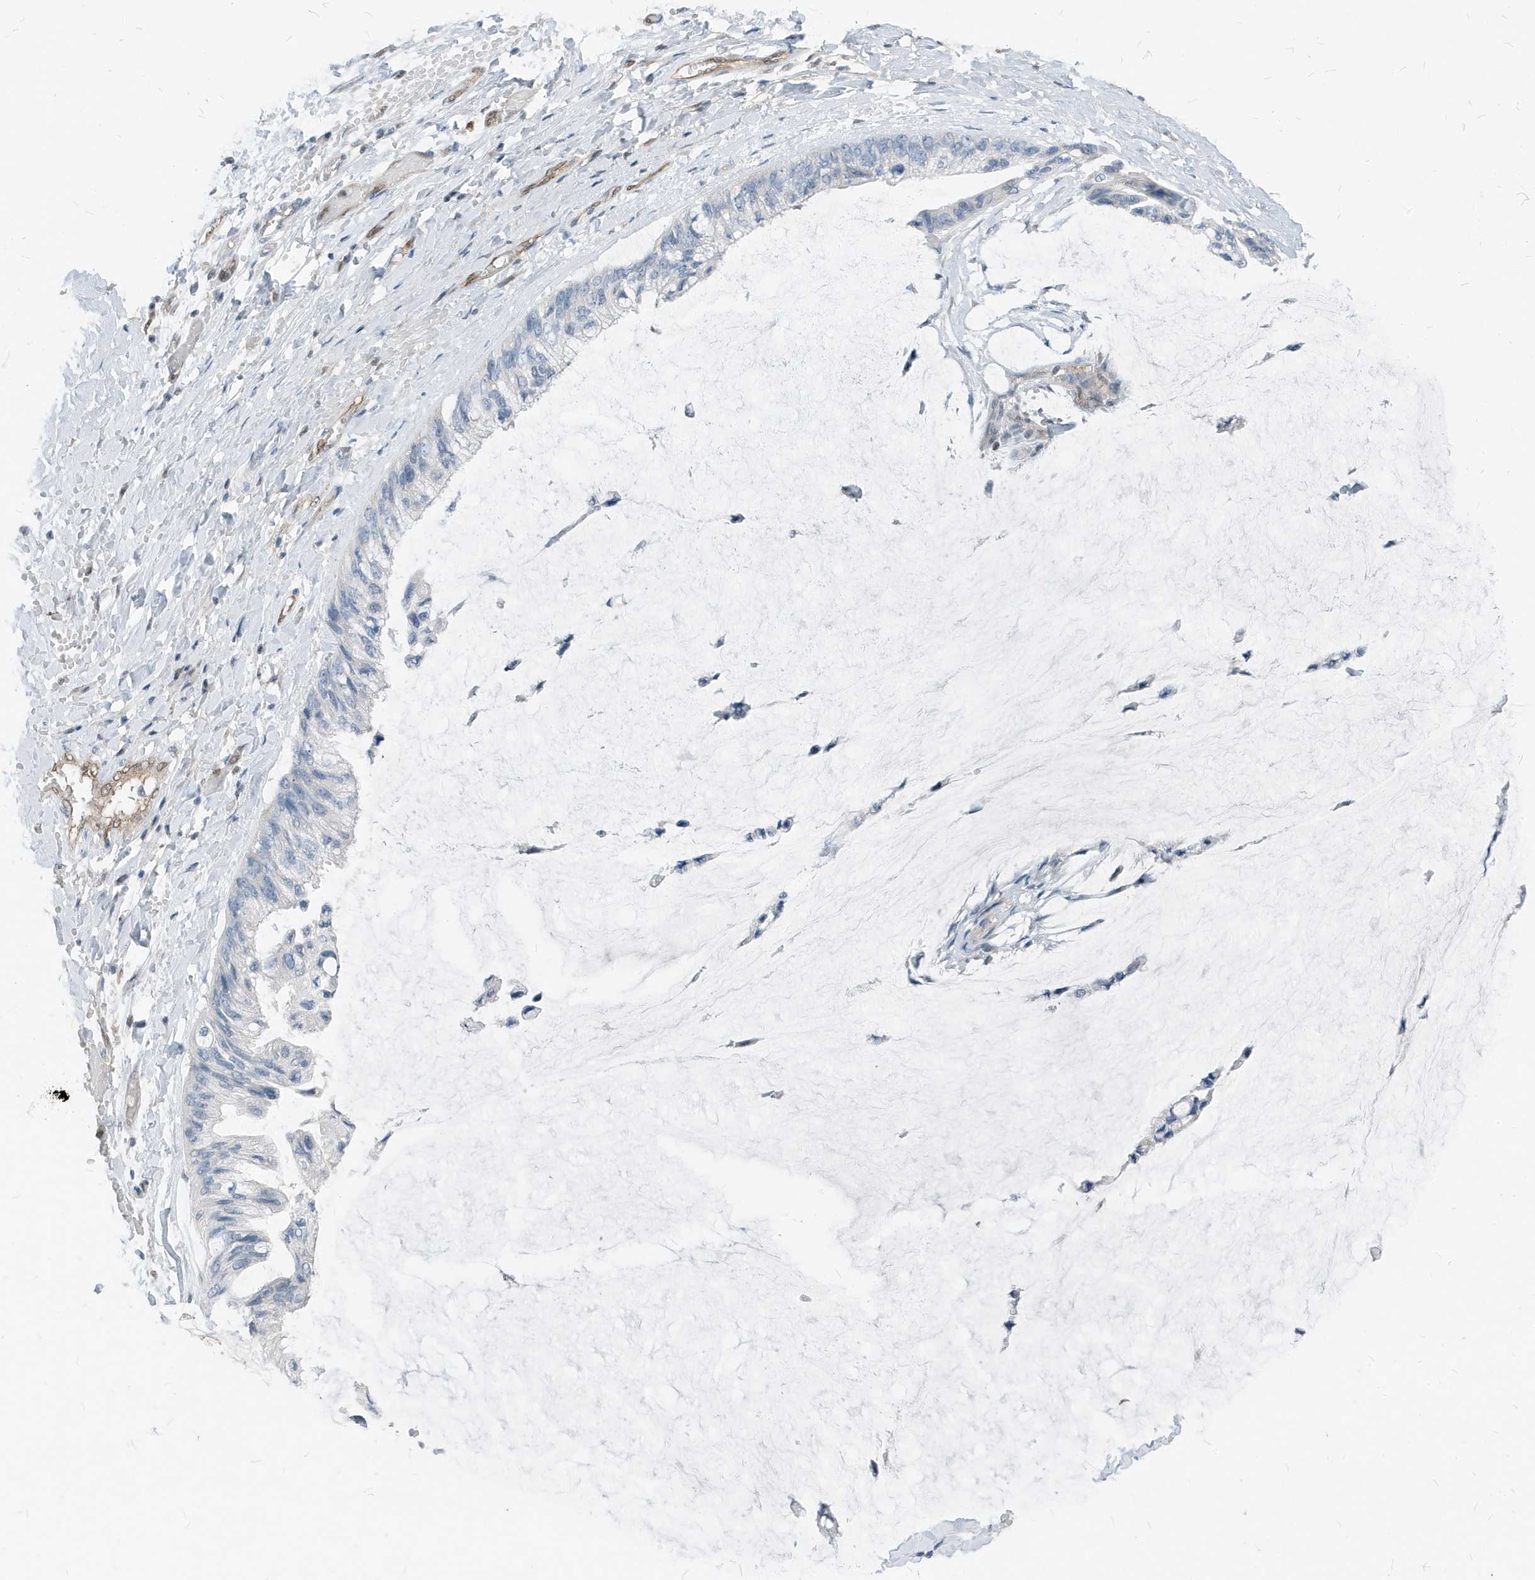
{"staining": {"intensity": "negative", "quantity": "none", "location": "none"}, "tissue": "ovarian cancer", "cell_type": "Tumor cells", "image_type": "cancer", "snomed": [{"axis": "morphology", "description": "Cystadenocarcinoma, mucinous, NOS"}, {"axis": "topography", "description": "Ovary"}], "caption": "Ovarian cancer was stained to show a protein in brown. There is no significant expression in tumor cells.", "gene": "NCOA7", "patient": {"sex": "female", "age": 39}}